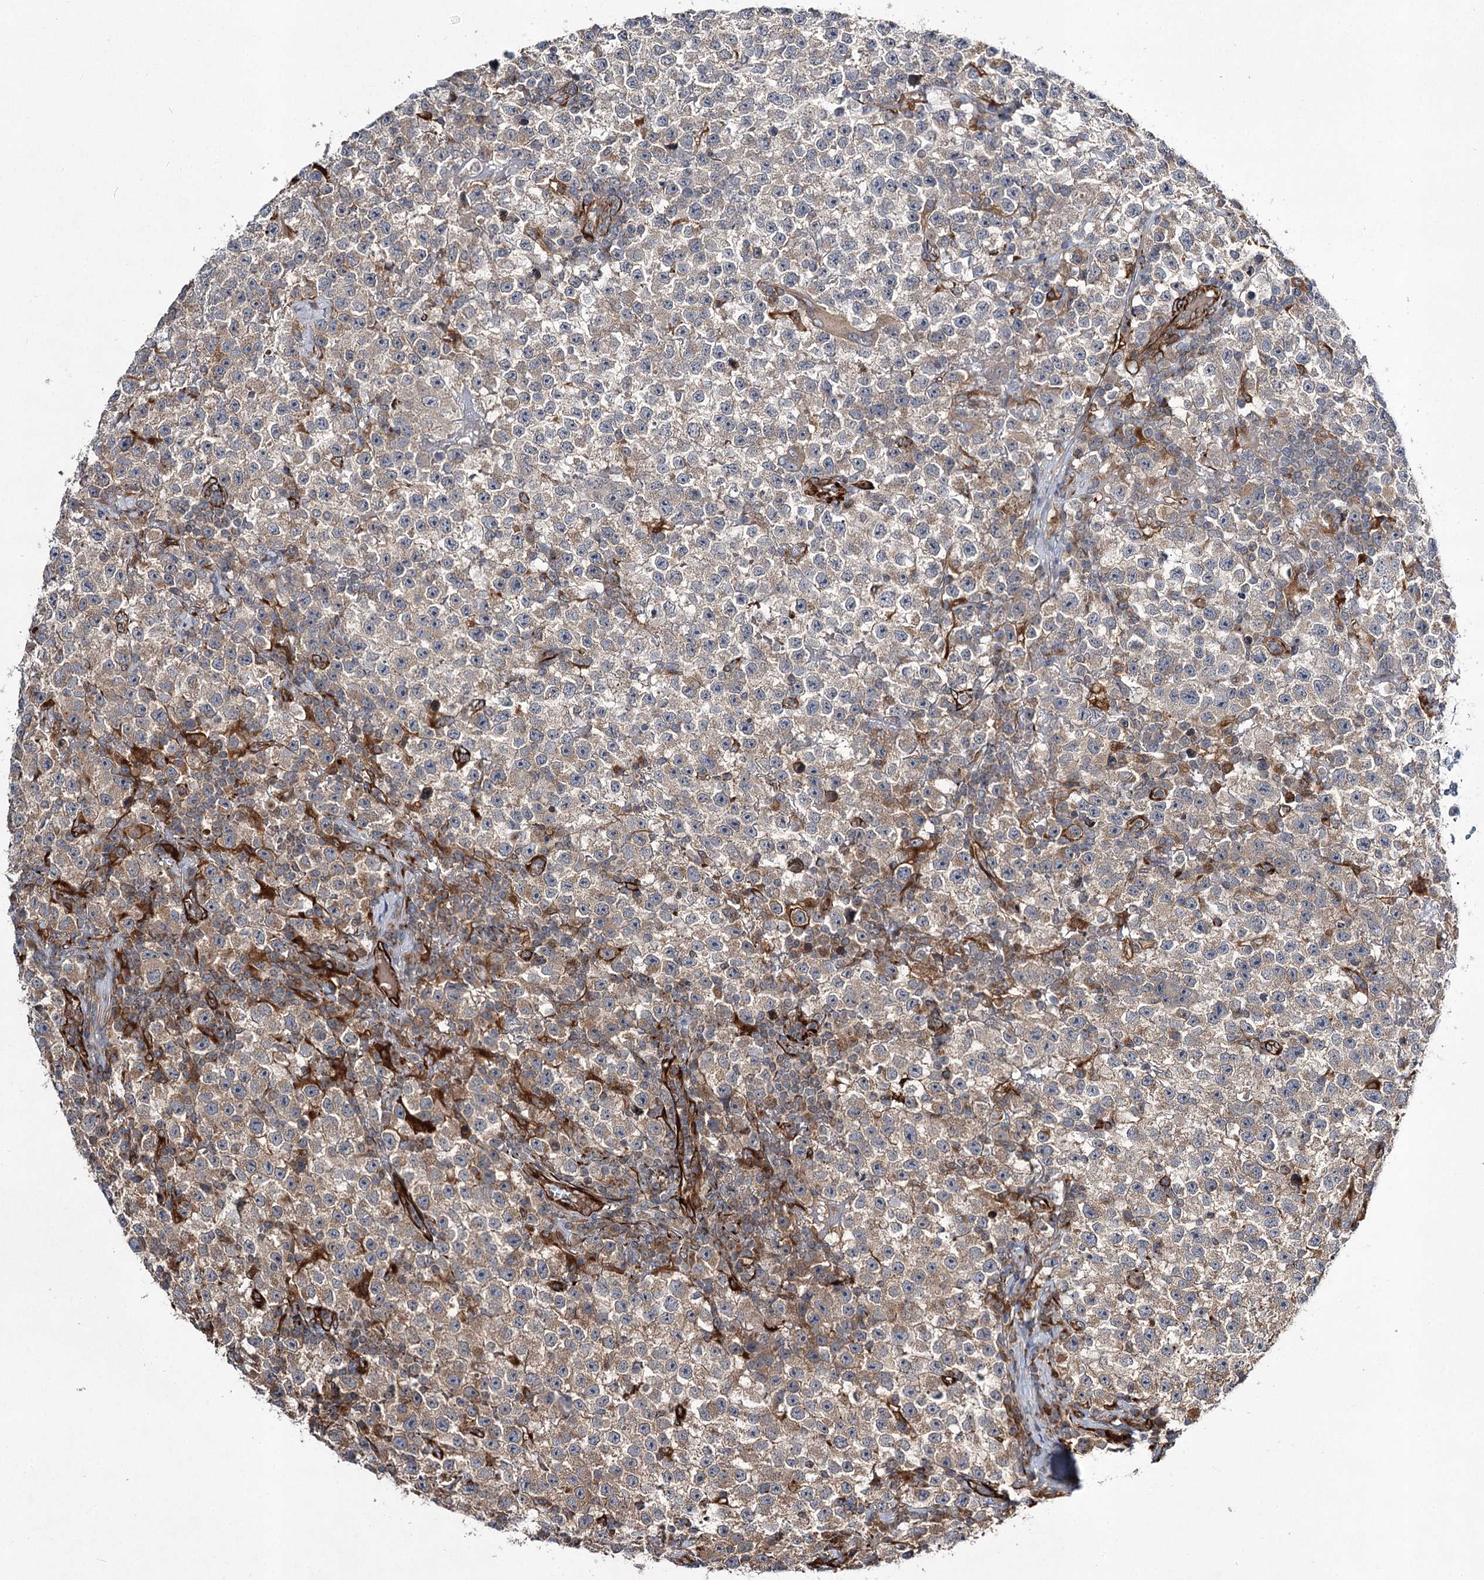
{"staining": {"intensity": "weak", "quantity": "25%-75%", "location": "cytoplasmic/membranous"}, "tissue": "testis cancer", "cell_type": "Tumor cells", "image_type": "cancer", "snomed": [{"axis": "morphology", "description": "Seminoma, NOS"}, {"axis": "topography", "description": "Testis"}], "caption": "Immunohistochemical staining of human testis seminoma shows low levels of weak cytoplasmic/membranous expression in approximately 25%-75% of tumor cells. (Stains: DAB in brown, nuclei in blue, Microscopy: brightfield microscopy at high magnification).", "gene": "DPEP2", "patient": {"sex": "male", "age": 22}}